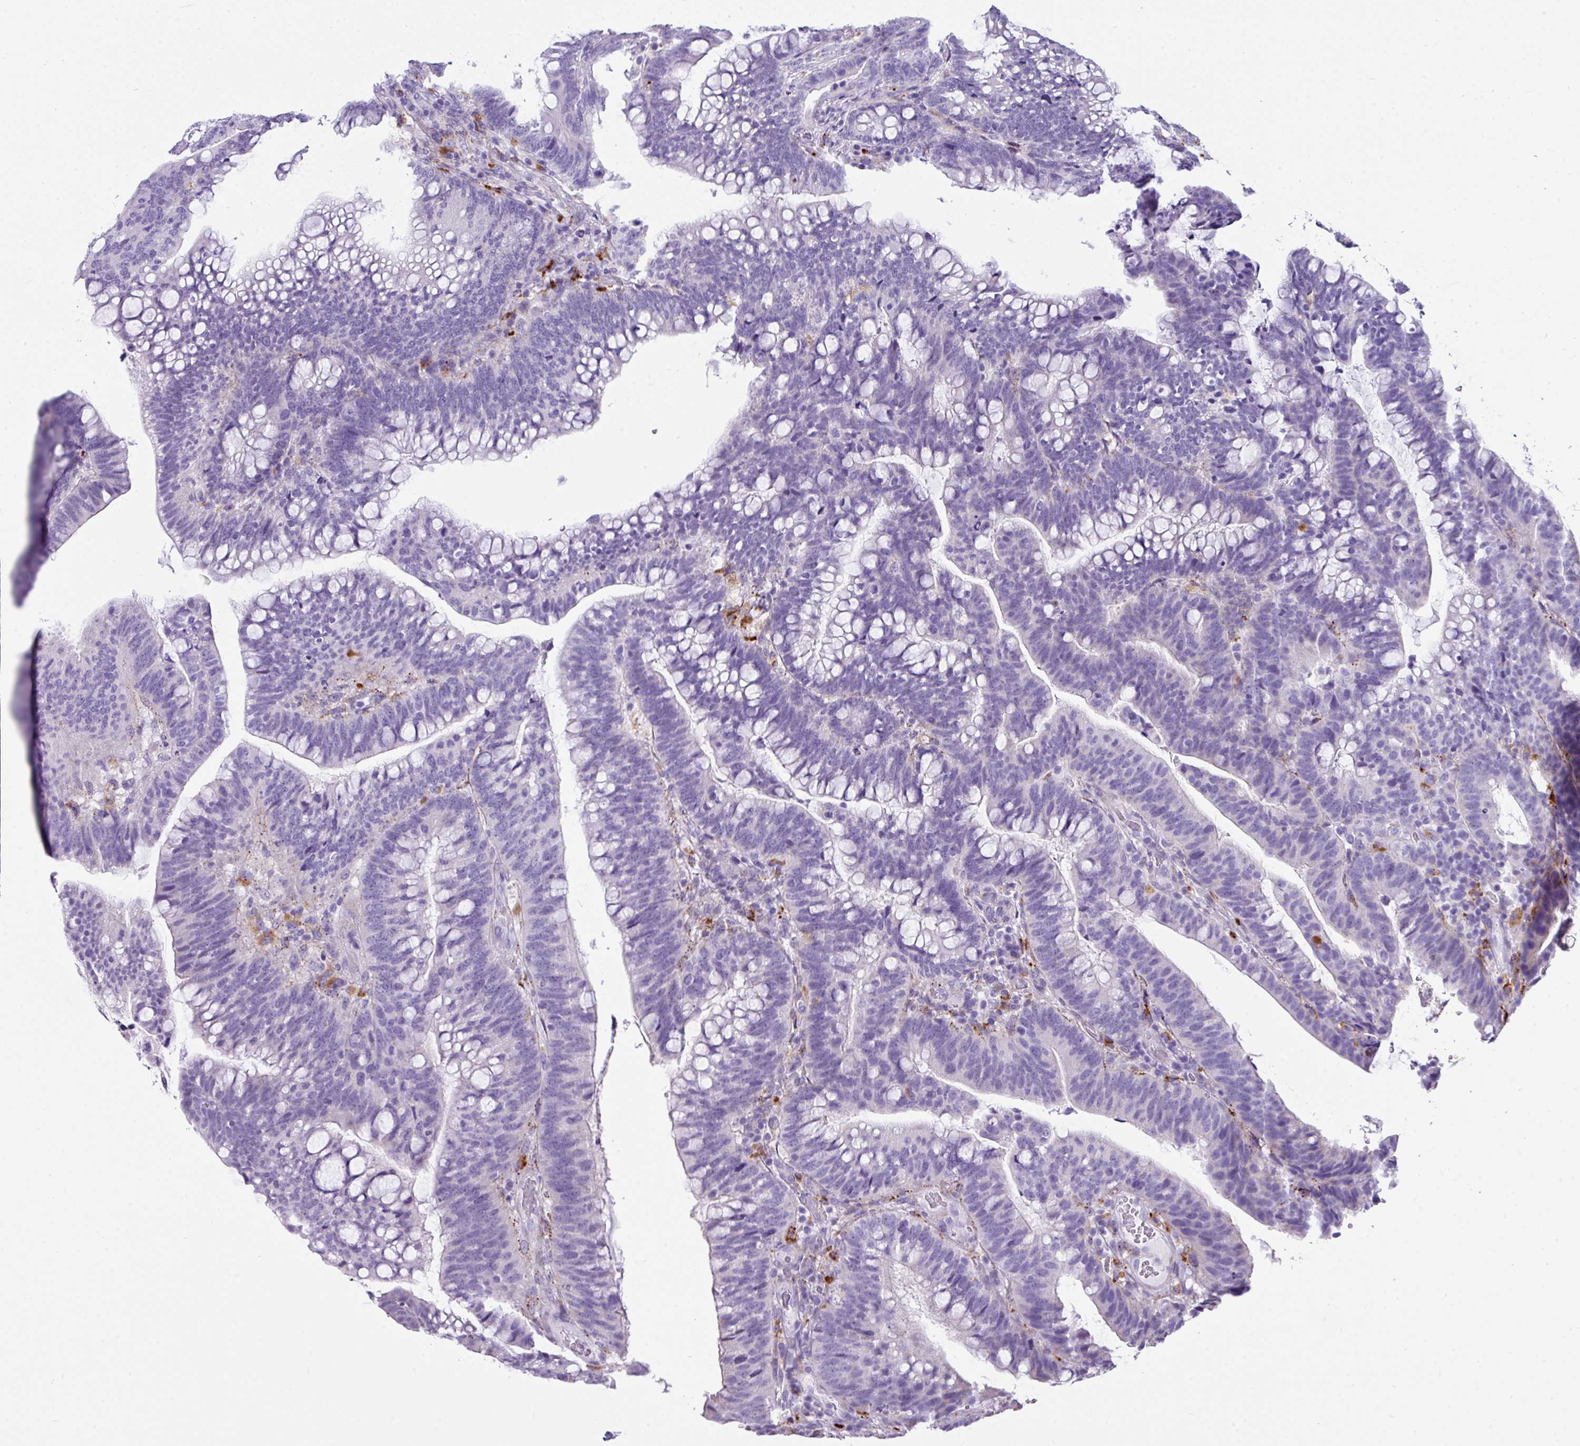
{"staining": {"intensity": "negative", "quantity": "none", "location": "none"}, "tissue": "colorectal cancer", "cell_type": "Tumor cells", "image_type": "cancer", "snomed": [{"axis": "morphology", "description": "Adenocarcinoma, NOS"}, {"axis": "topography", "description": "Colon"}], "caption": "The IHC photomicrograph has no significant staining in tumor cells of colorectal adenocarcinoma tissue. The staining was performed using DAB to visualize the protein expression in brown, while the nuclei were stained in blue with hematoxylin (Magnification: 20x).", "gene": "ZNF568", "patient": {"sex": "female", "age": 66}}